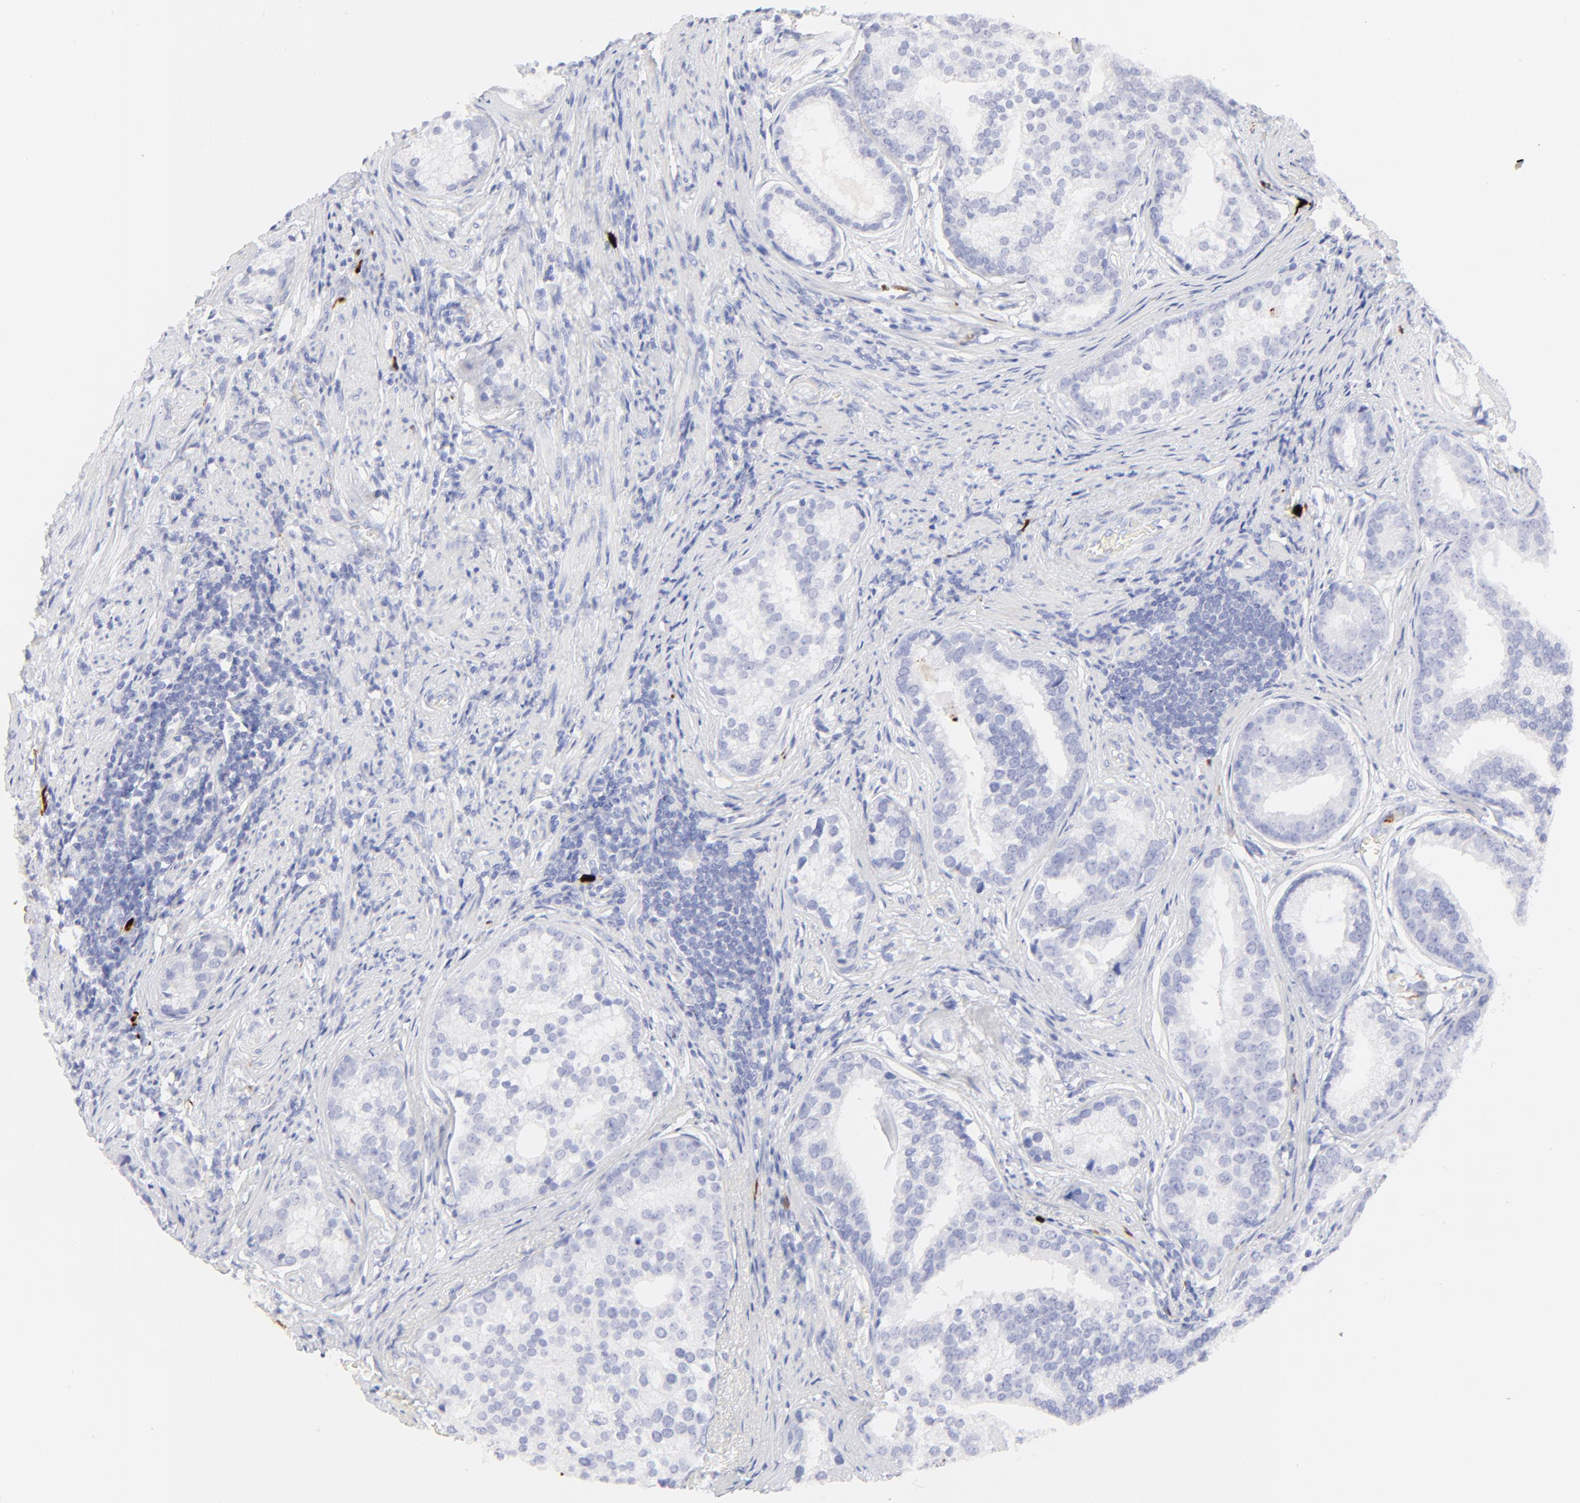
{"staining": {"intensity": "negative", "quantity": "none", "location": "none"}, "tissue": "prostate cancer", "cell_type": "Tumor cells", "image_type": "cancer", "snomed": [{"axis": "morphology", "description": "Adenocarcinoma, Low grade"}, {"axis": "topography", "description": "Prostate"}], "caption": "Immunohistochemistry of human prostate cancer displays no positivity in tumor cells.", "gene": "S100A12", "patient": {"sex": "male", "age": 71}}